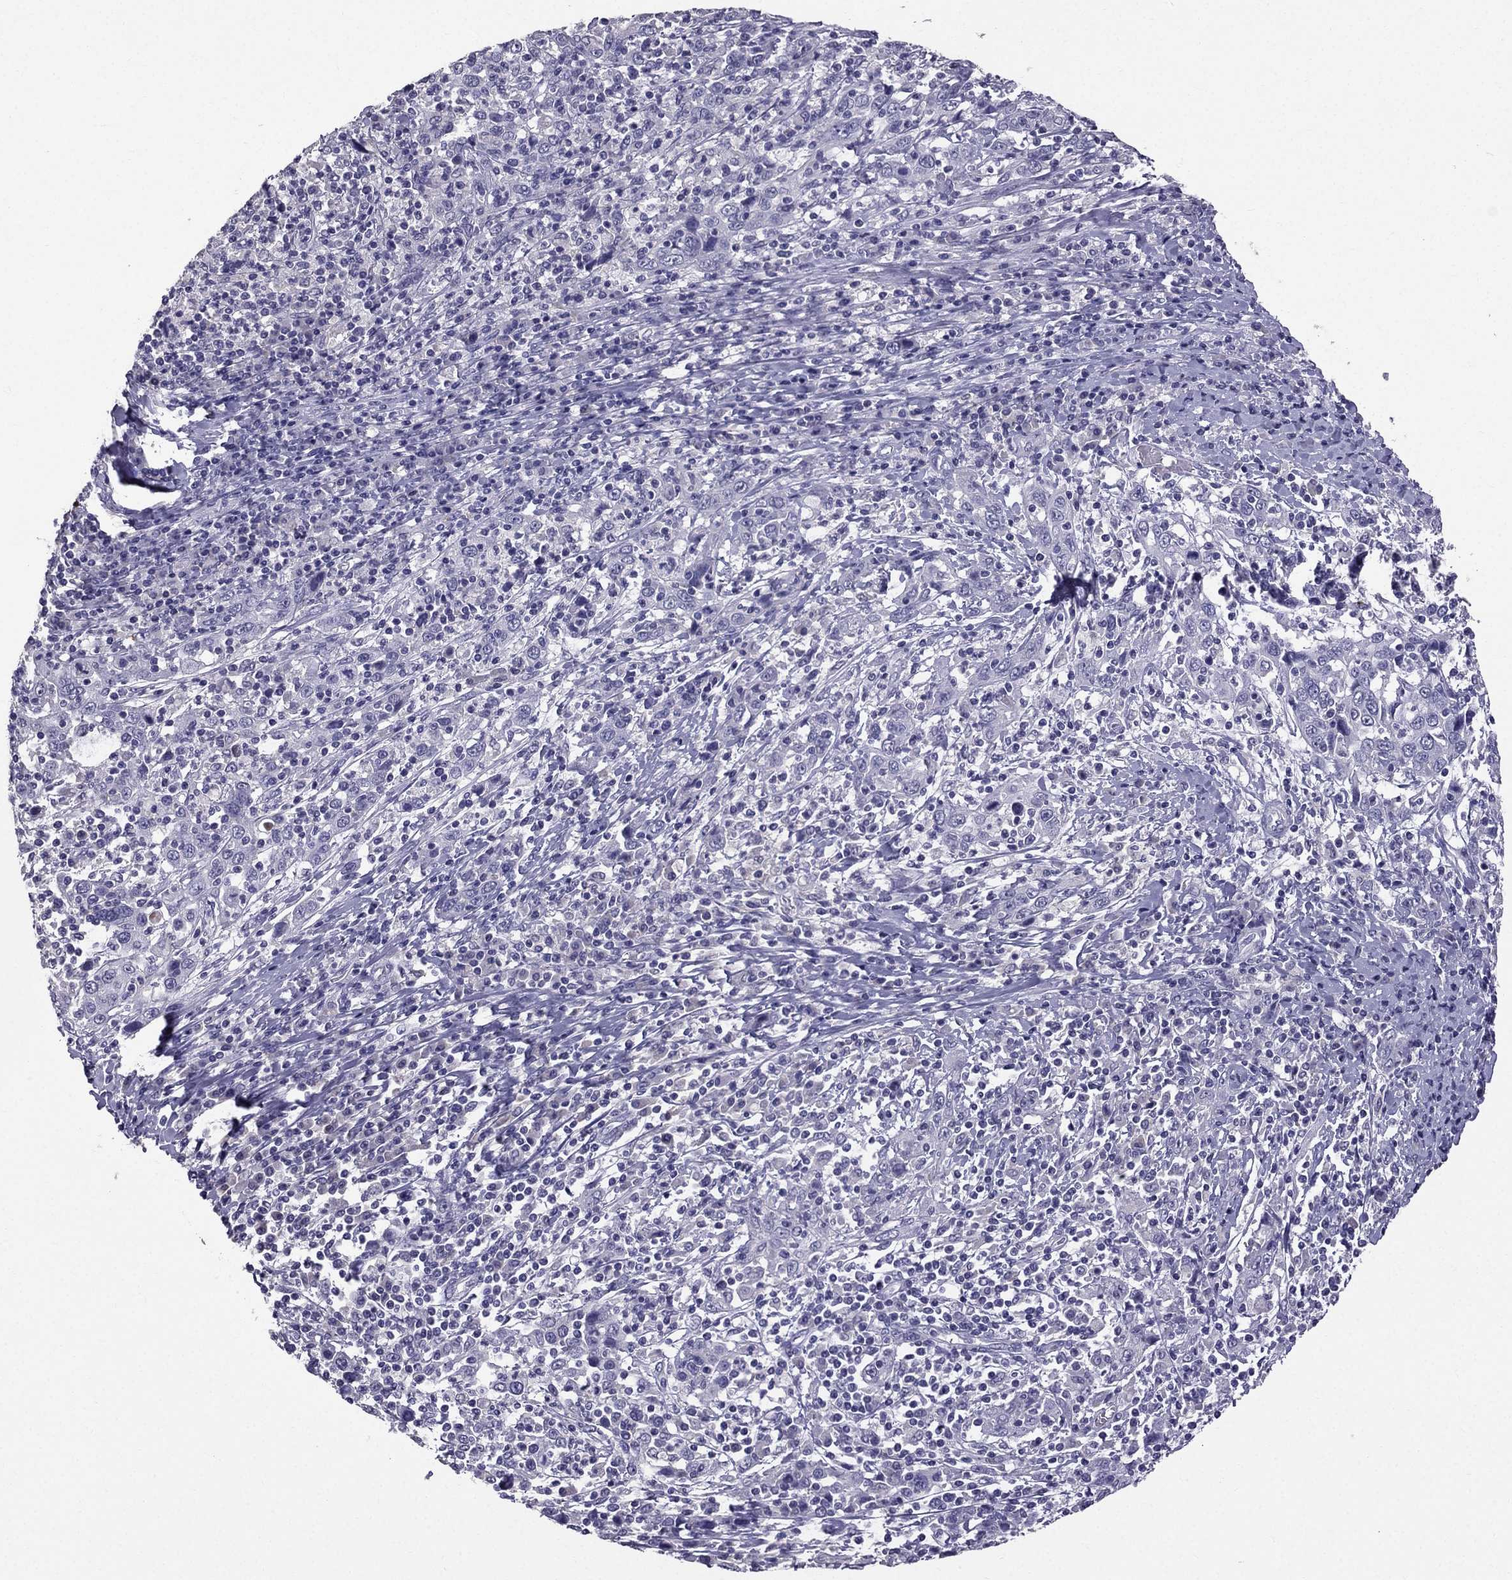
{"staining": {"intensity": "negative", "quantity": "none", "location": "none"}, "tissue": "cervical cancer", "cell_type": "Tumor cells", "image_type": "cancer", "snomed": [{"axis": "morphology", "description": "Squamous cell carcinoma, NOS"}, {"axis": "topography", "description": "Cervix"}], "caption": "High magnification brightfield microscopy of squamous cell carcinoma (cervical) stained with DAB (3,3'-diaminobenzidine) (brown) and counterstained with hematoxylin (blue): tumor cells show no significant positivity. (Brightfield microscopy of DAB immunohistochemistry (IHC) at high magnification).", "gene": "SCG5", "patient": {"sex": "female", "age": 46}}